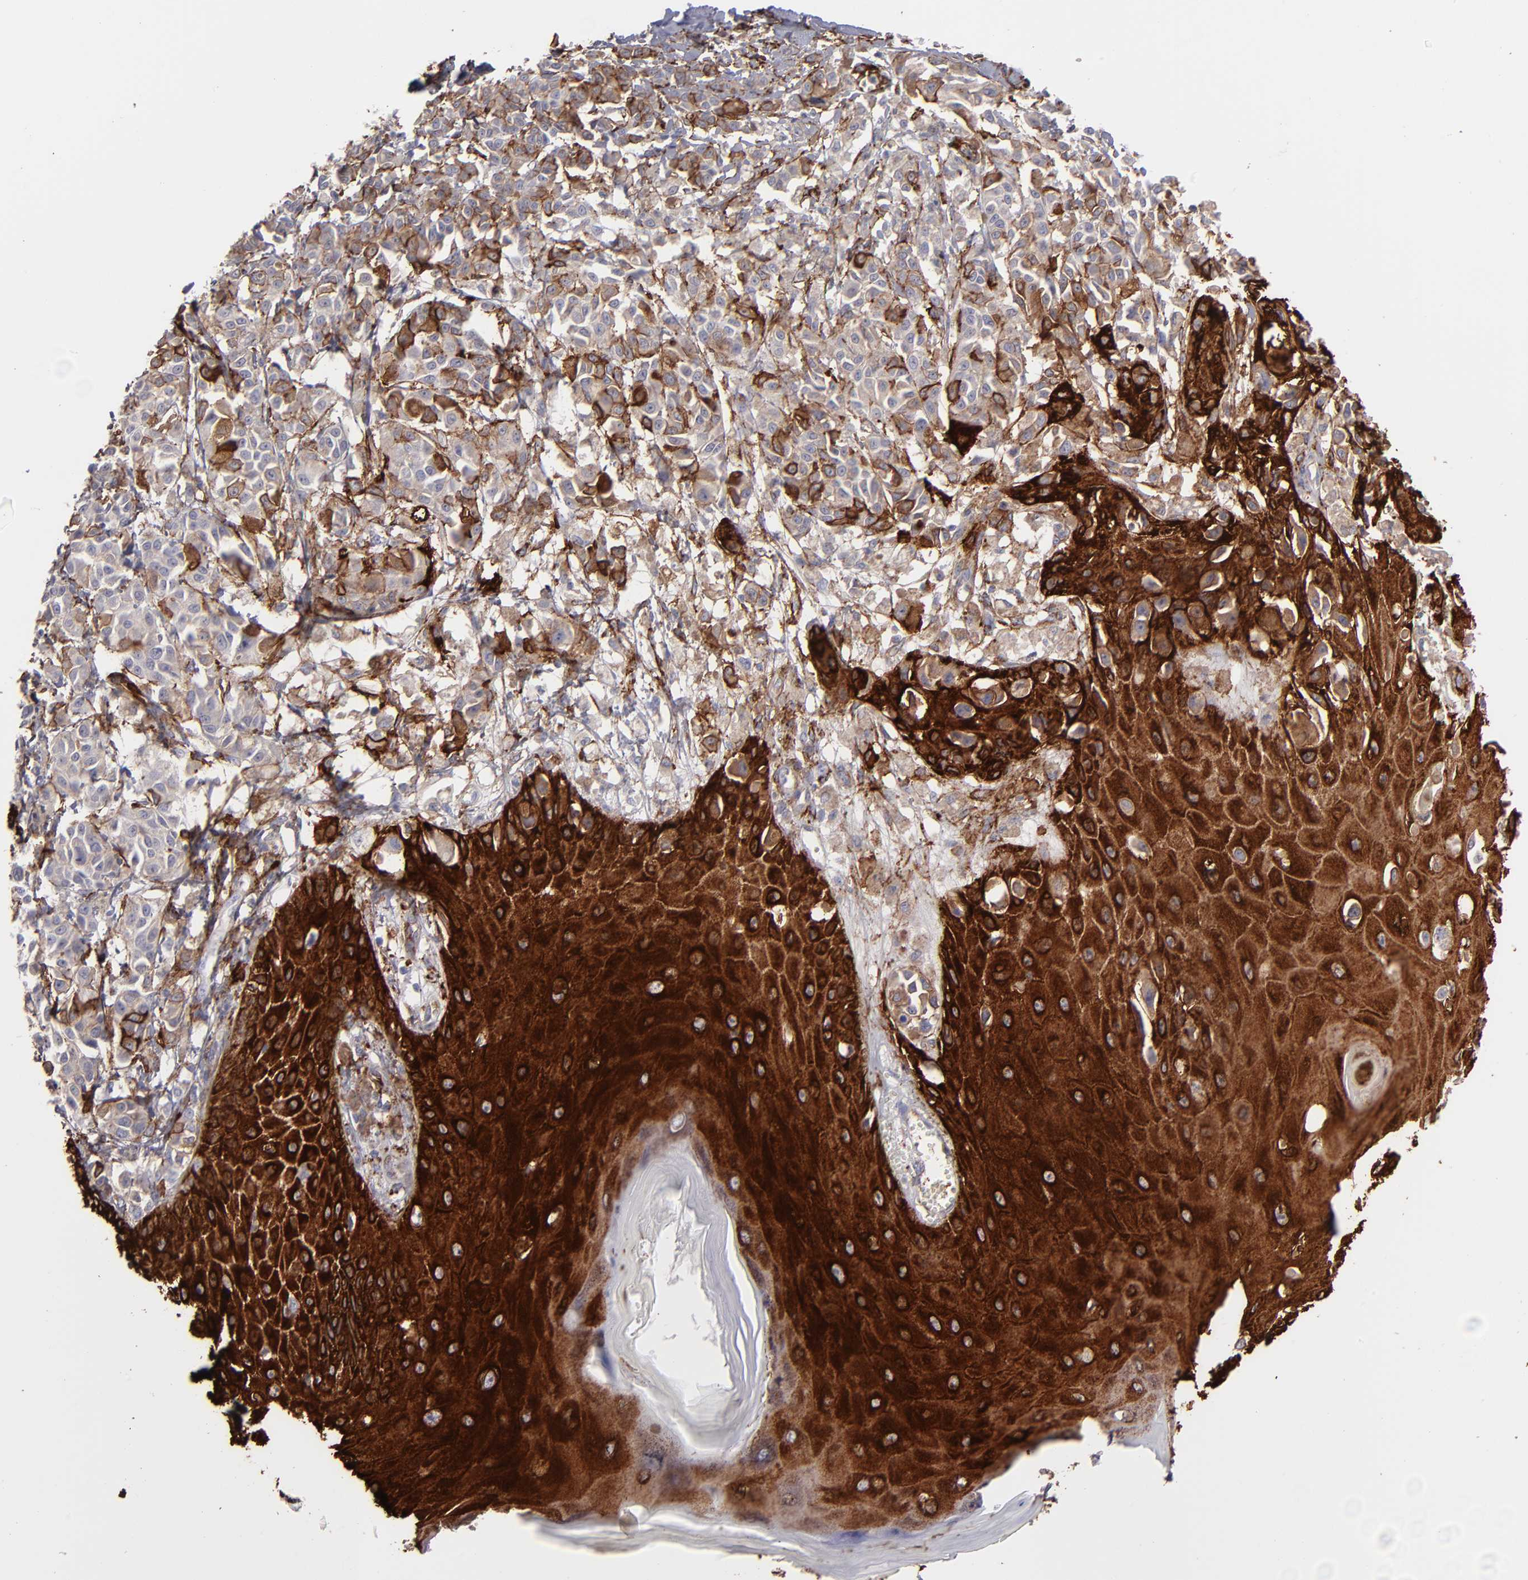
{"staining": {"intensity": "weak", "quantity": "25%-75%", "location": "cytoplasmic/membranous"}, "tissue": "melanoma", "cell_type": "Tumor cells", "image_type": "cancer", "snomed": [{"axis": "morphology", "description": "Malignant melanoma, NOS"}, {"axis": "topography", "description": "Skin"}], "caption": "Malignant melanoma stained for a protein shows weak cytoplasmic/membranous positivity in tumor cells.", "gene": "AHNAK2", "patient": {"sex": "male", "age": 76}}